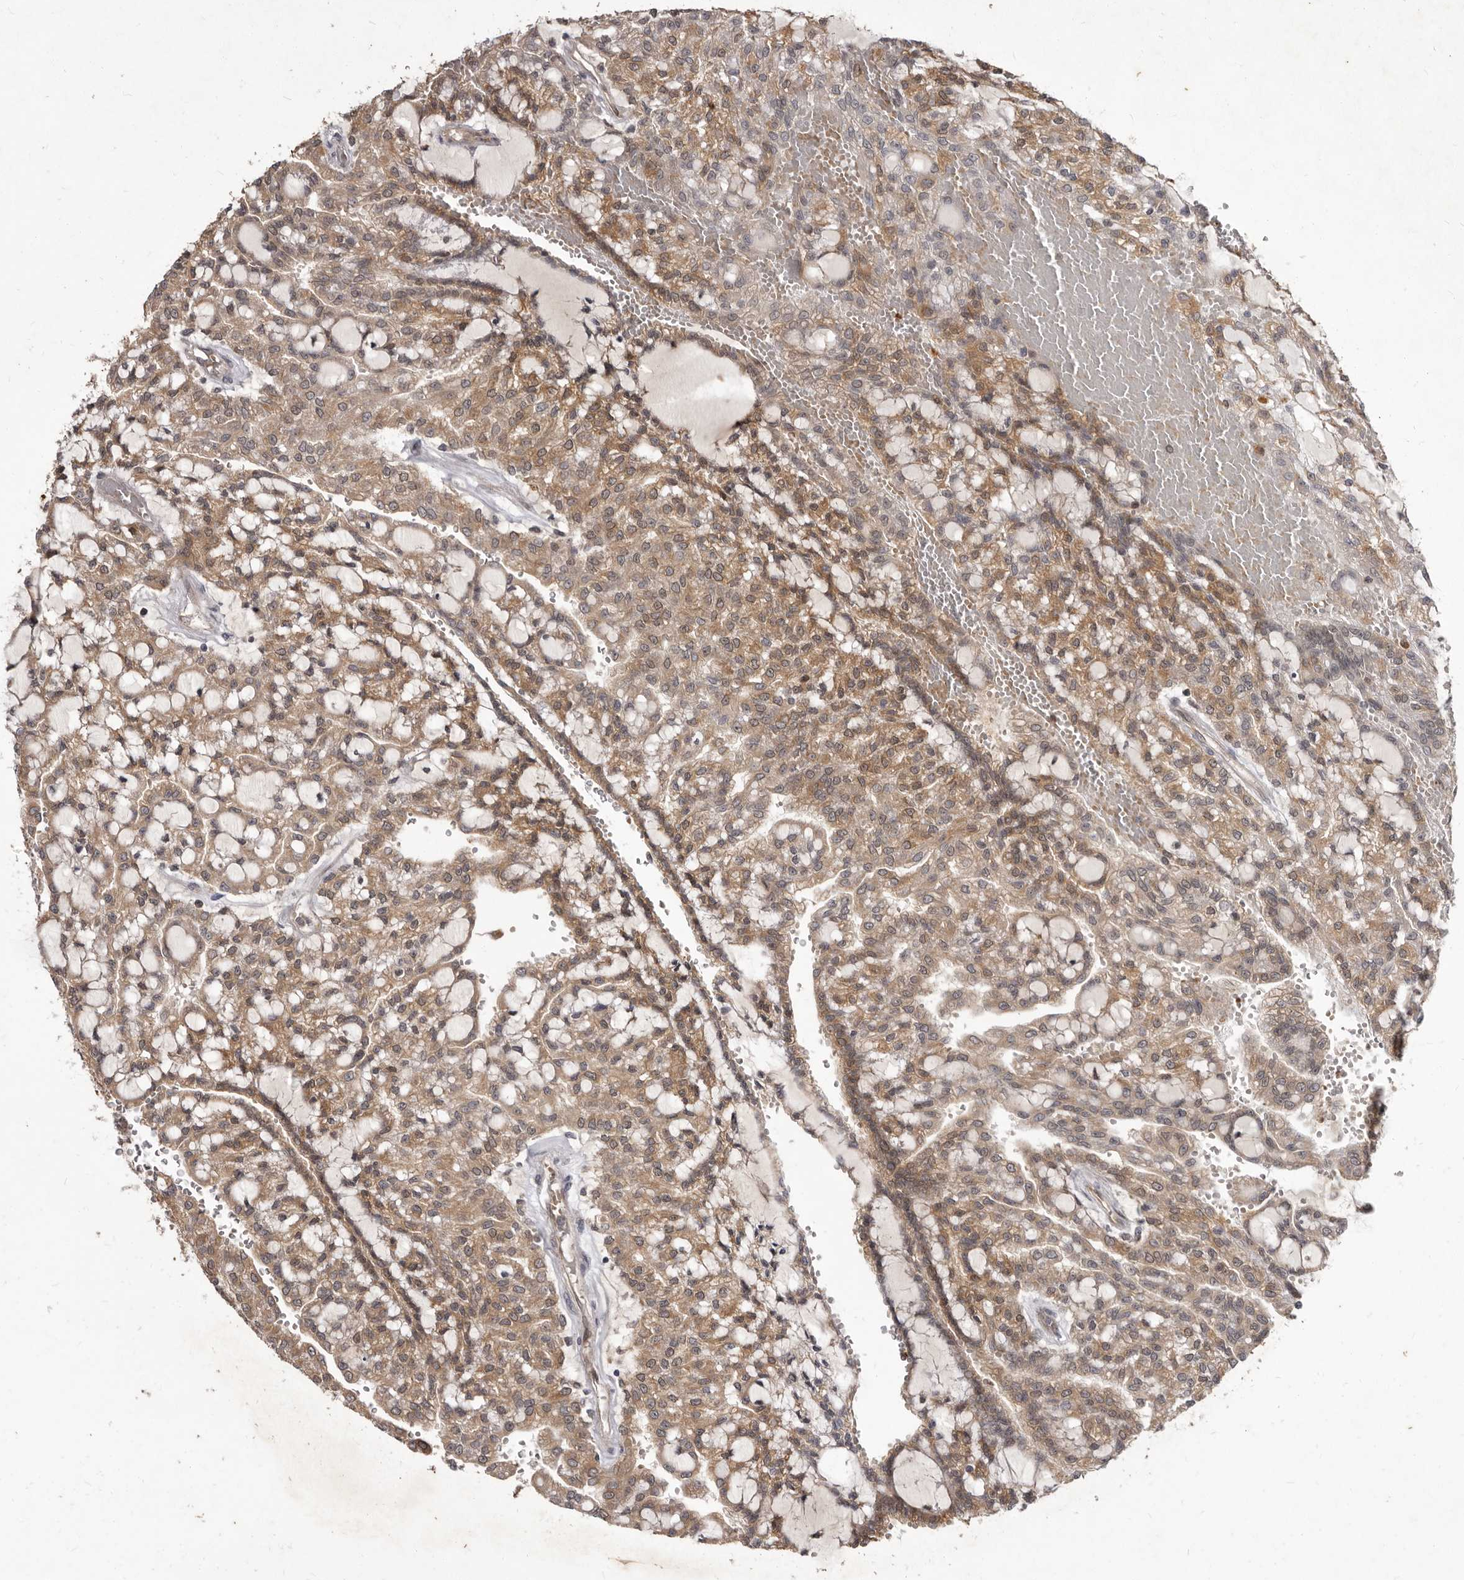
{"staining": {"intensity": "moderate", "quantity": ">75%", "location": "cytoplasmic/membranous"}, "tissue": "renal cancer", "cell_type": "Tumor cells", "image_type": "cancer", "snomed": [{"axis": "morphology", "description": "Adenocarcinoma, NOS"}, {"axis": "topography", "description": "Kidney"}], "caption": "Protein expression analysis of human adenocarcinoma (renal) reveals moderate cytoplasmic/membranous positivity in about >75% of tumor cells.", "gene": "ACLY", "patient": {"sex": "male", "age": 63}}